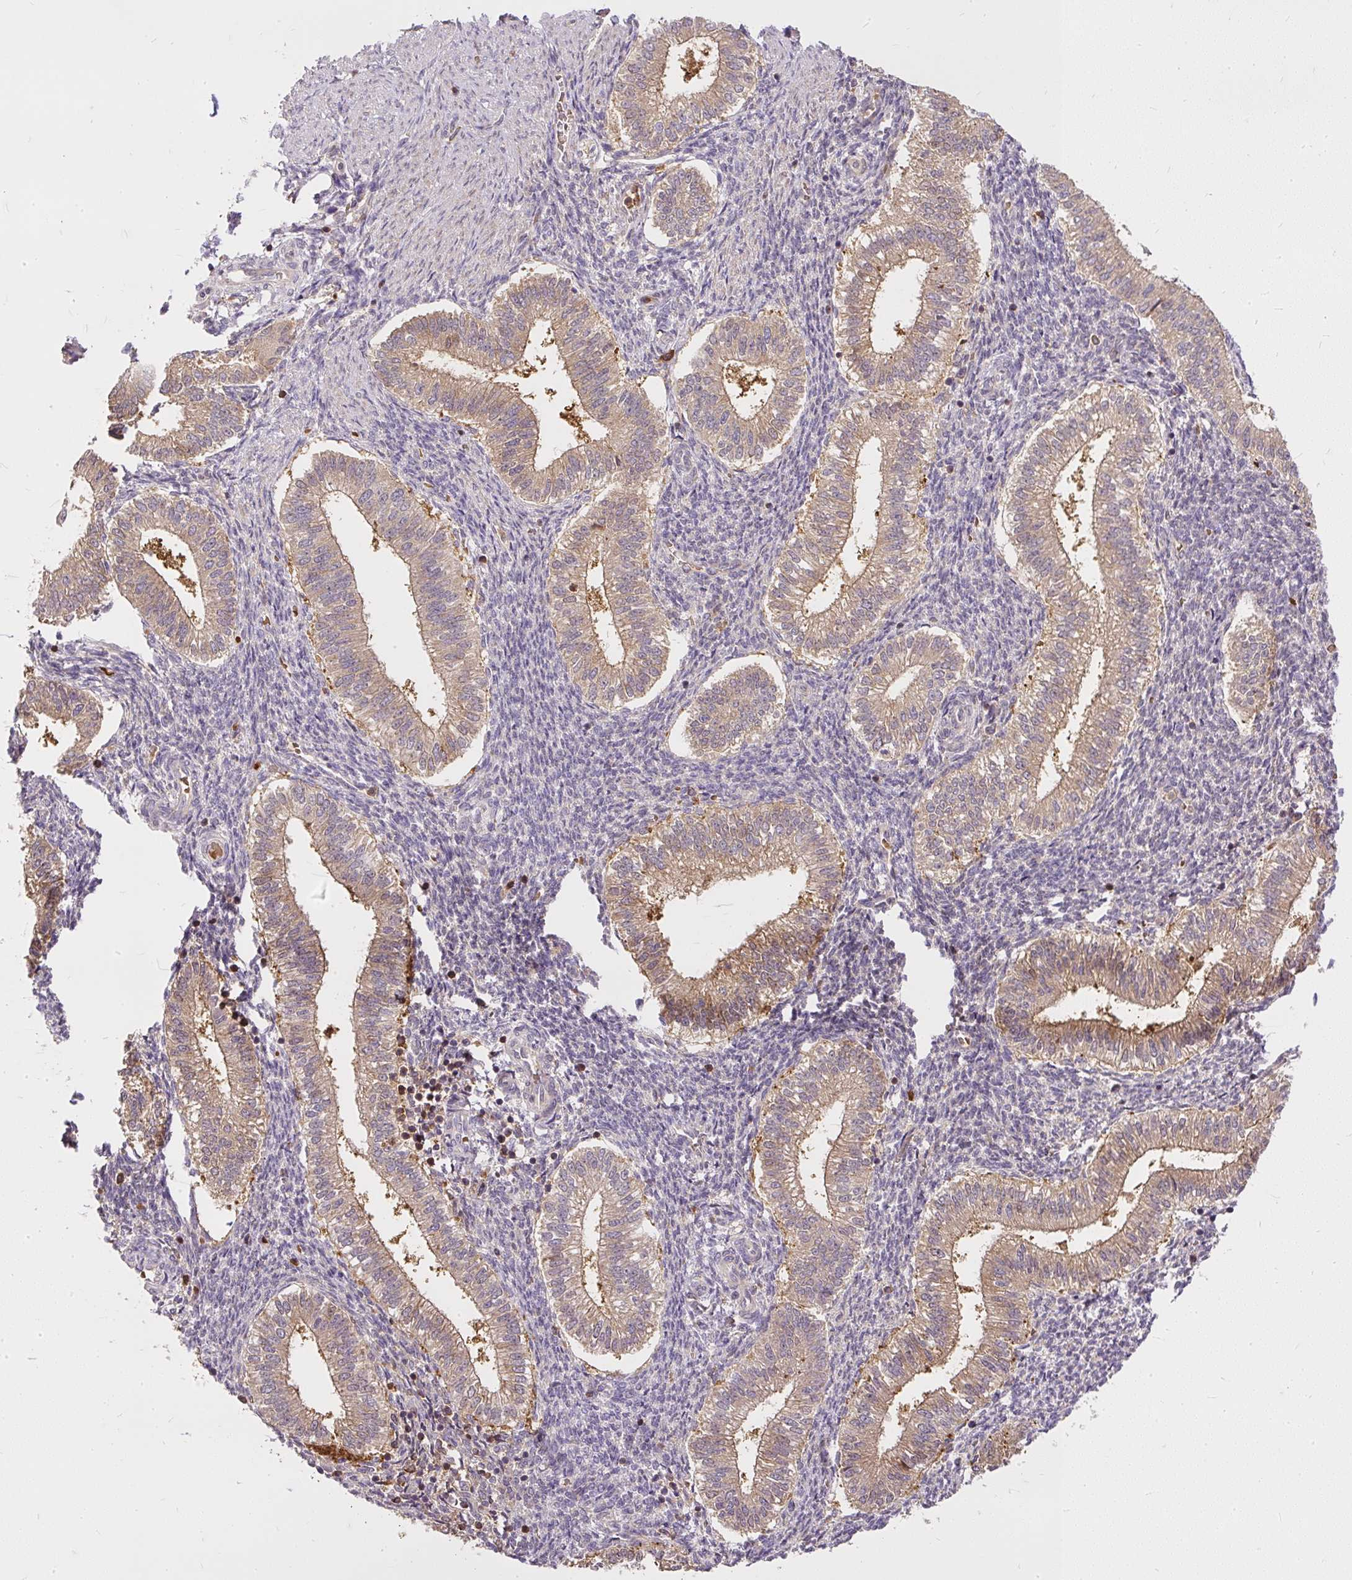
{"staining": {"intensity": "moderate", "quantity": "<25%", "location": "cytoplasmic/membranous"}, "tissue": "endometrium", "cell_type": "Cells in endometrial stroma", "image_type": "normal", "snomed": [{"axis": "morphology", "description": "Normal tissue, NOS"}, {"axis": "topography", "description": "Endometrium"}], "caption": "Endometrium stained for a protein exhibits moderate cytoplasmic/membranous positivity in cells in endometrial stroma. (DAB (3,3'-diaminobenzidine) = brown stain, brightfield microscopy at high magnification).", "gene": "AP5S1", "patient": {"sex": "female", "age": 25}}